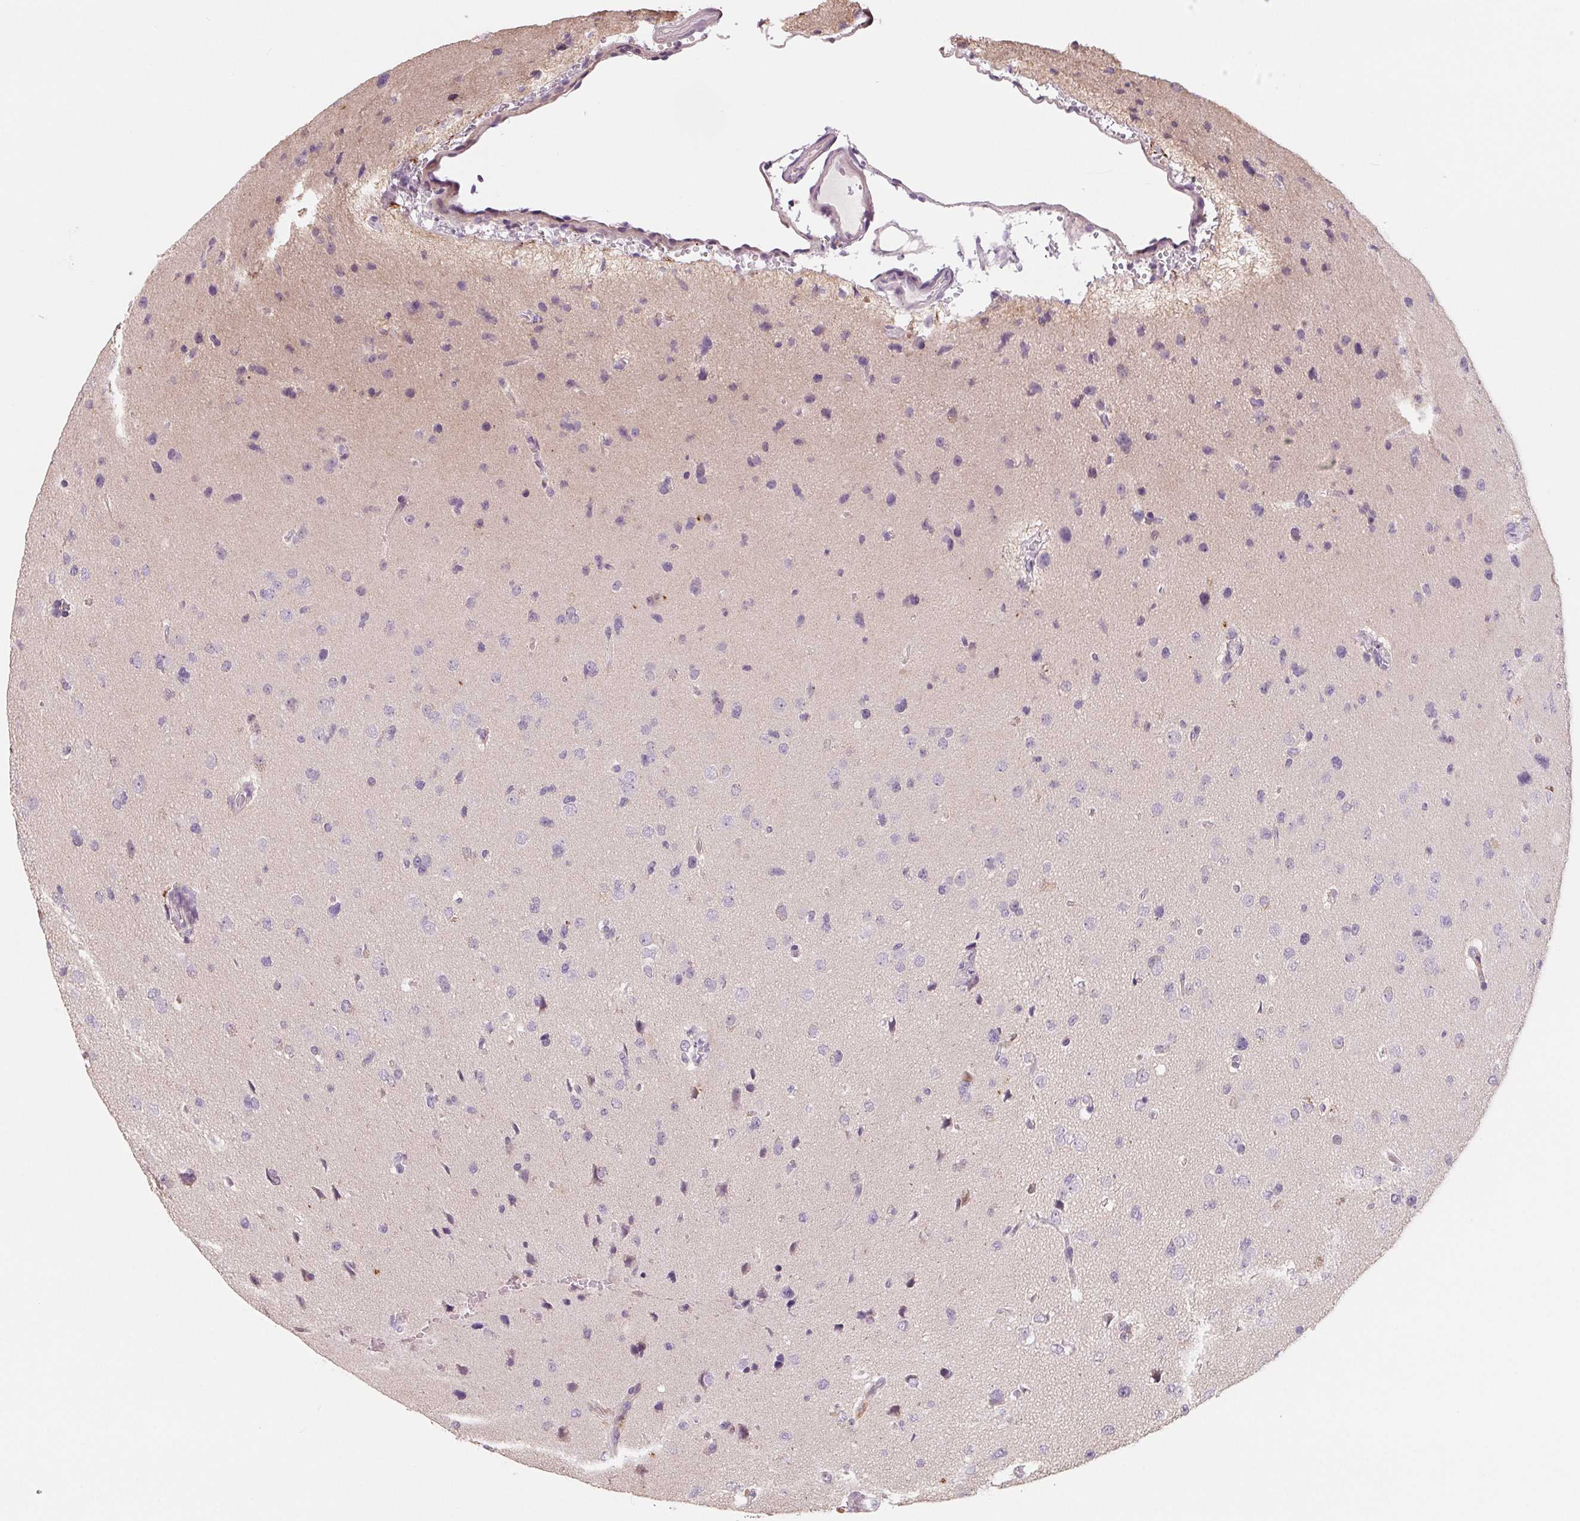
{"staining": {"intensity": "negative", "quantity": "none", "location": "none"}, "tissue": "glioma", "cell_type": "Tumor cells", "image_type": "cancer", "snomed": [{"axis": "morphology", "description": "Glioma, malignant, Low grade"}, {"axis": "topography", "description": "Brain"}], "caption": "This image is of glioma stained with IHC to label a protein in brown with the nuclei are counter-stained blue. There is no staining in tumor cells. (DAB (3,3'-diaminobenzidine) IHC, high magnification).", "gene": "VTCN1", "patient": {"sex": "female", "age": 55}}